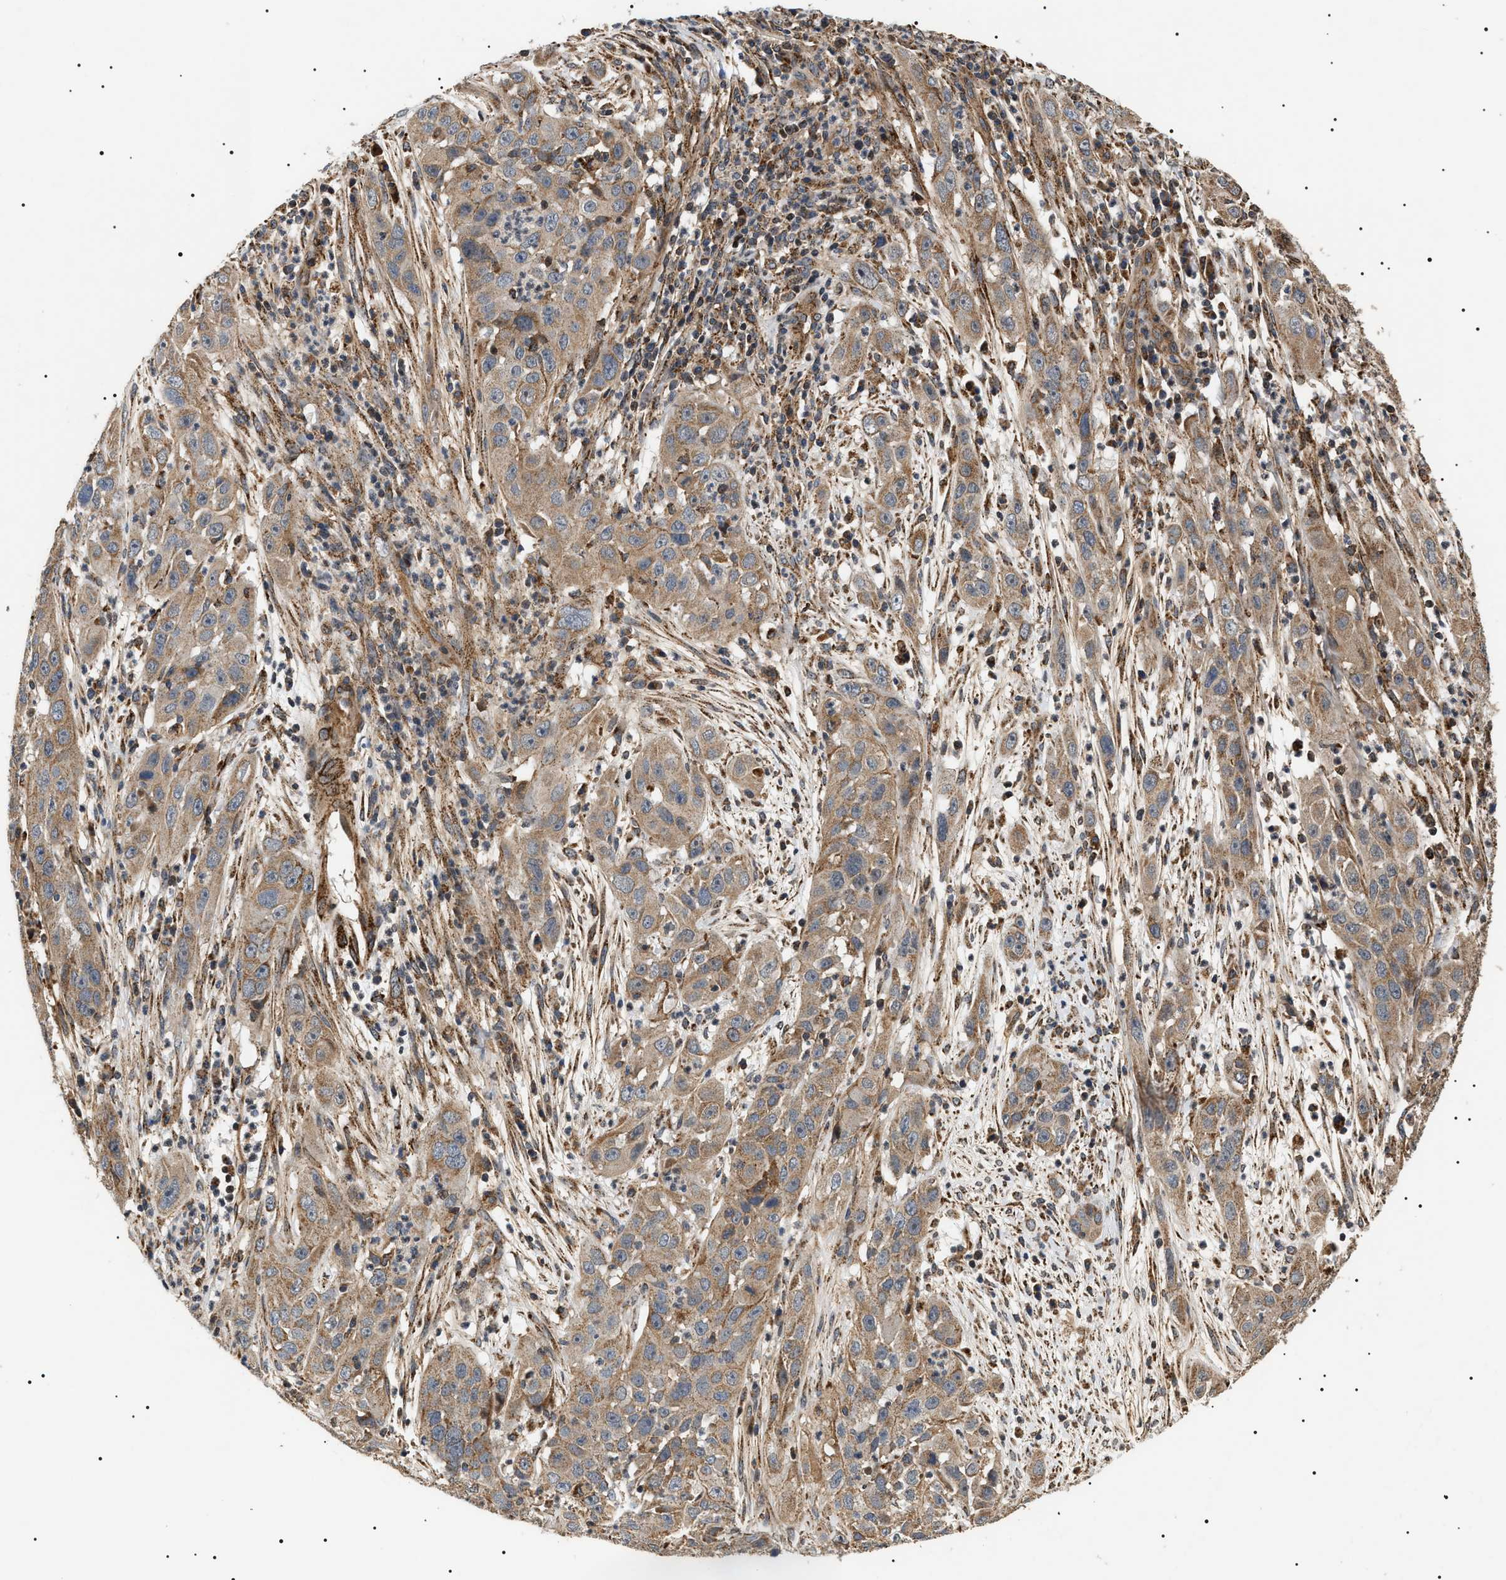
{"staining": {"intensity": "moderate", "quantity": ">75%", "location": "cytoplasmic/membranous"}, "tissue": "cervical cancer", "cell_type": "Tumor cells", "image_type": "cancer", "snomed": [{"axis": "morphology", "description": "Squamous cell carcinoma, NOS"}, {"axis": "topography", "description": "Cervix"}], "caption": "Moderate cytoplasmic/membranous staining for a protein is identified in about >75% of tumor cells of cervical cancer (squamous cell carcinoma) using immunohistochemistry (IHC).", "gene": "ZBTB26", "patient": {"sex": "female", "age": 32}}